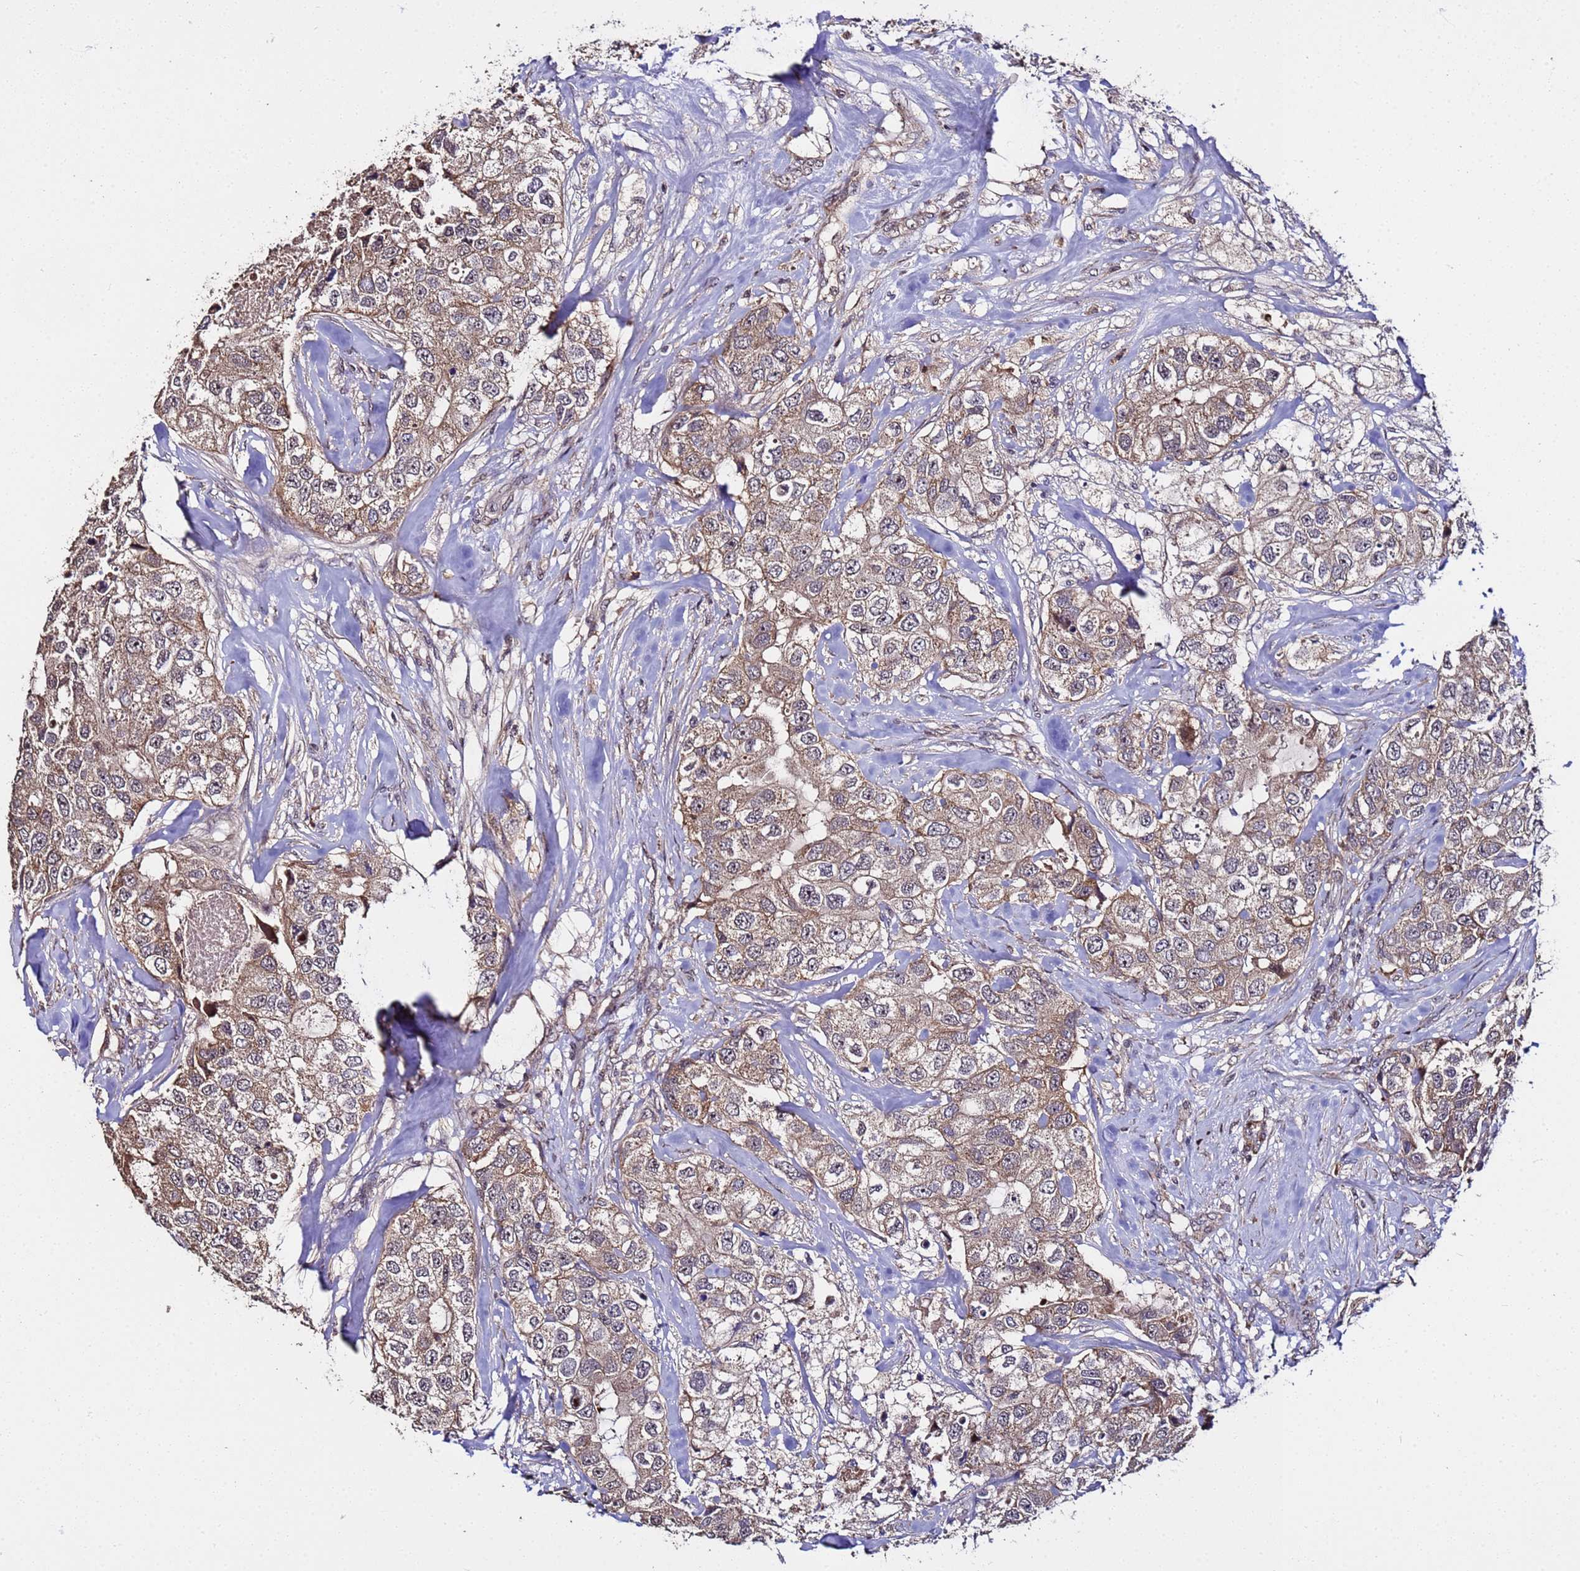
{"staining": {"intensity": "weak", "quantity": ">75%", "location": "cytoplasmic/membranous"}, "tissue": "breast cancer", "cell_type": "Tumor cells", "image_type": "cancer", "snomed": [{"axis": "morphology", "description": "Duct carcinoma"}, {"axis": "topography", "description": "Breast"}], "caption": "A high-resolution image shows IHC staining of intraductal carcinoma (breast), which displays weak cytoplasmic/membranous staining in about >75% of tumor cells. (DAB (3,3'-diaminobenzidine) = brown stain, brightfield microscopy at high magnification).", "gene": "WNK4", "patient": {"sex": "female", "age": 62}}